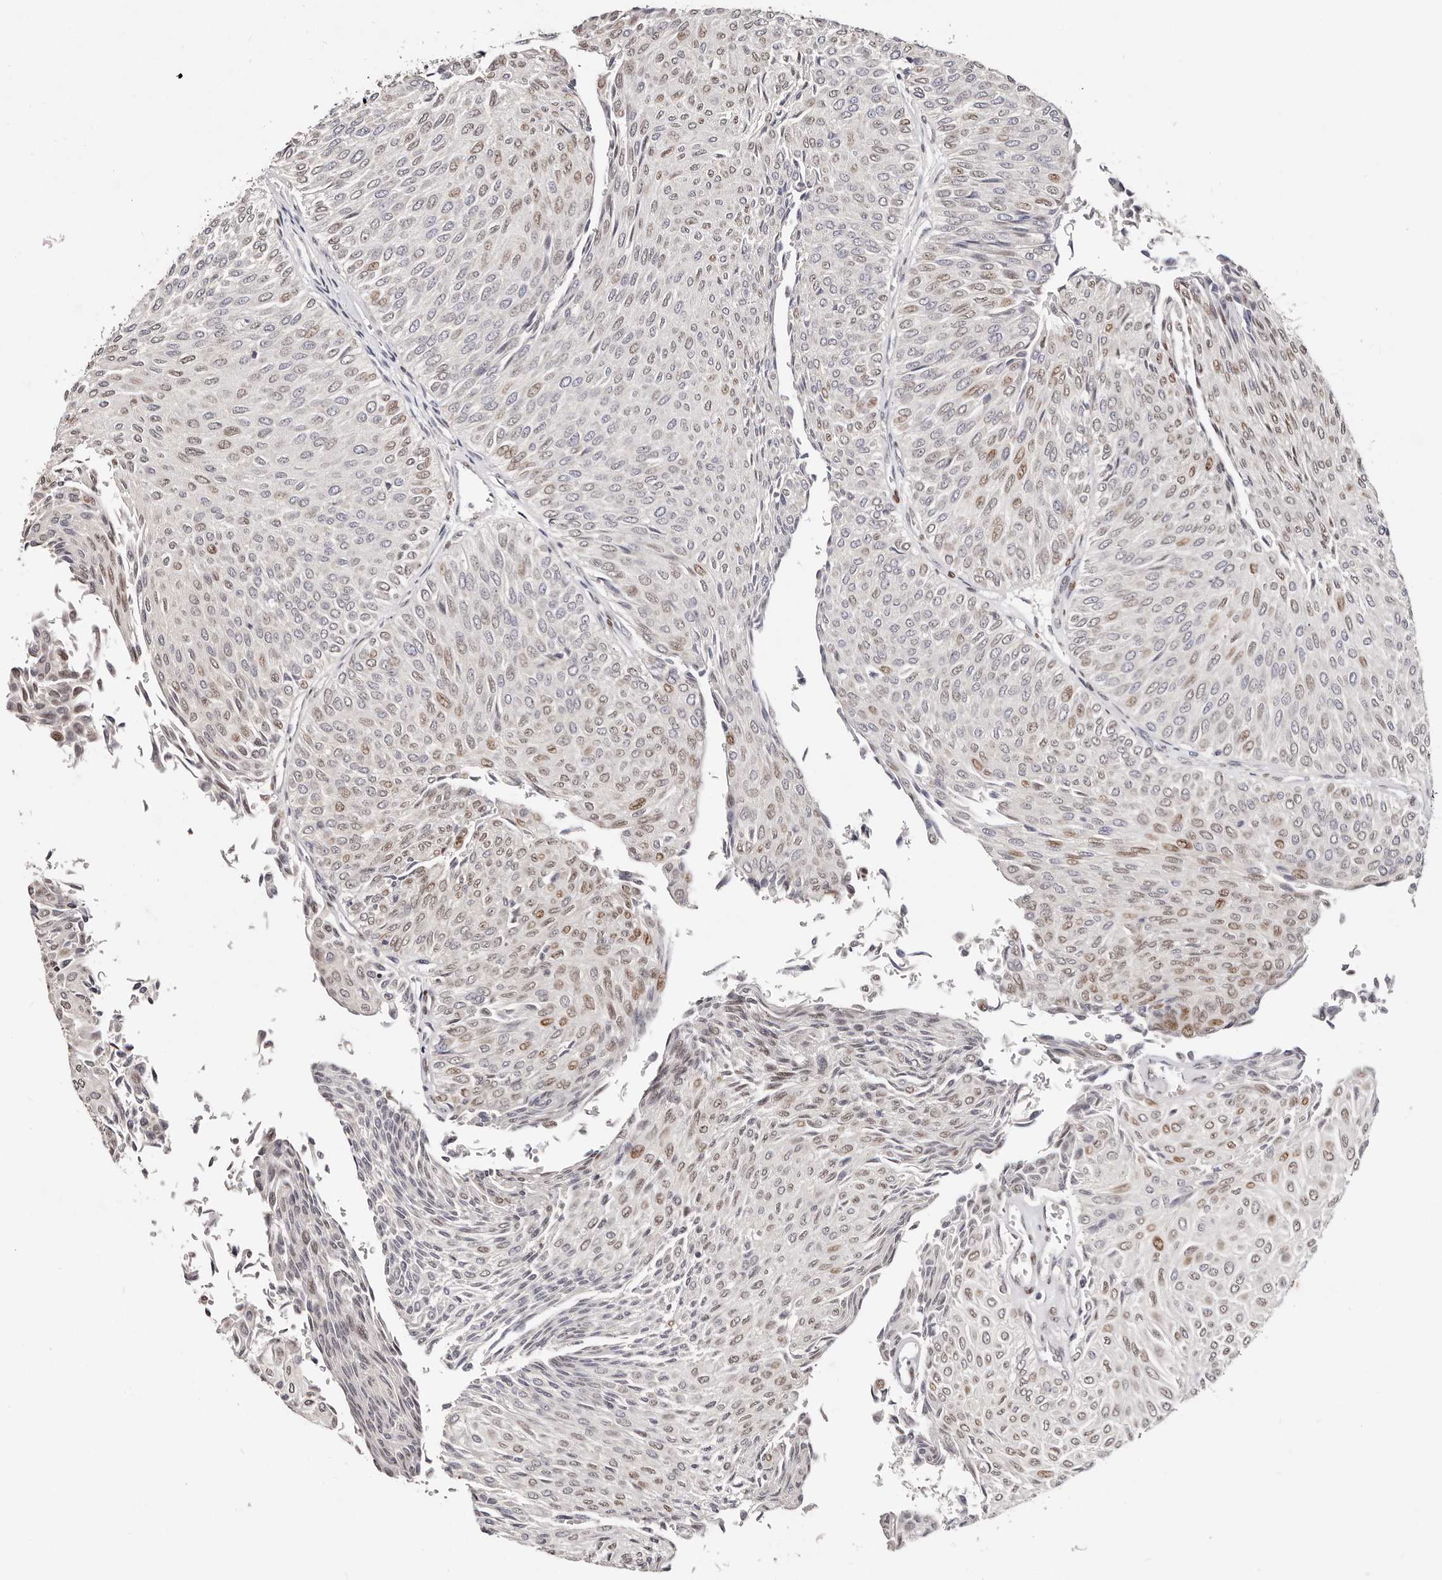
{"staining": {"intensity": "weak", "quantity": "<25%", "location": "cytoplasmic/membranous,nuclear"}, "tissue": "urothelial cancer", "cell_type": "Tumor cells", "image_type": "cancer", "snomed": [{"axis": "morphology", "description": "Urothelial carcinoma, Low grade"}, {"axis": "topography", "description": "Urinary bladder"}], "caption": "Tumor cells show no significant protein staining in urothelial cancer.", "gene": "IQGAP3", "patient": {"sex": "male", "age": 78}}